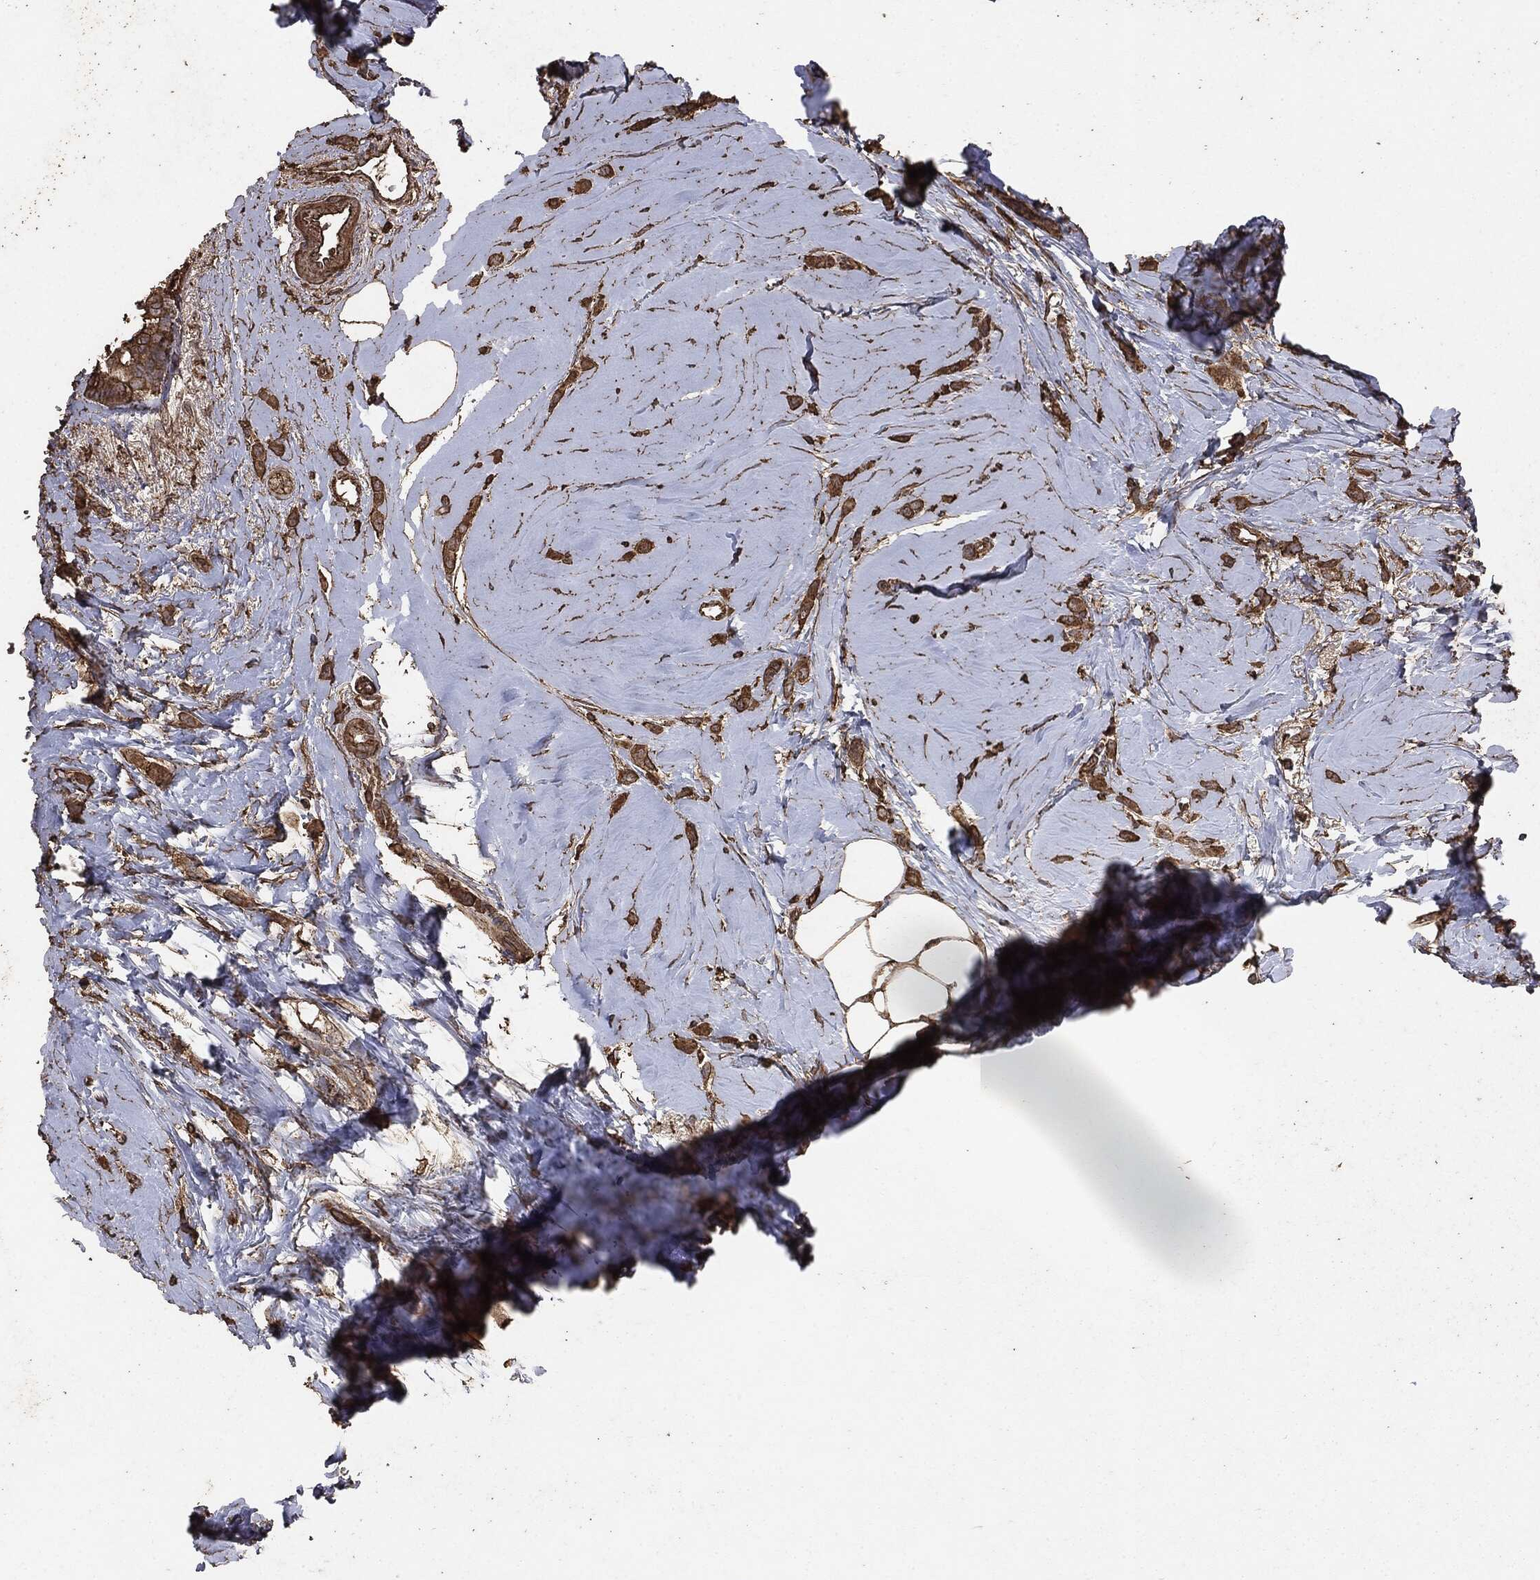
{"staining": {"intensity": "moderate", "quantity": ">75%", "location": "cytoplasmic/membranous"}, "tissue": "breast cancer", "cell_type": "Tumor cells", "image_type": "cancer", "snomed": [{"axis": "morphology", "description": "Lobular carcinoma"}, {"axis": "topography", "description": "Breast"}], "caption": "A high-resolution histopathology image shows IHC staining of breast cancer, which shows moderate cytoplasmic/membranous expression in about >75% of tumor cells.", "gene": "MTOR", "patient": {"sex": "female", "age": 66}}